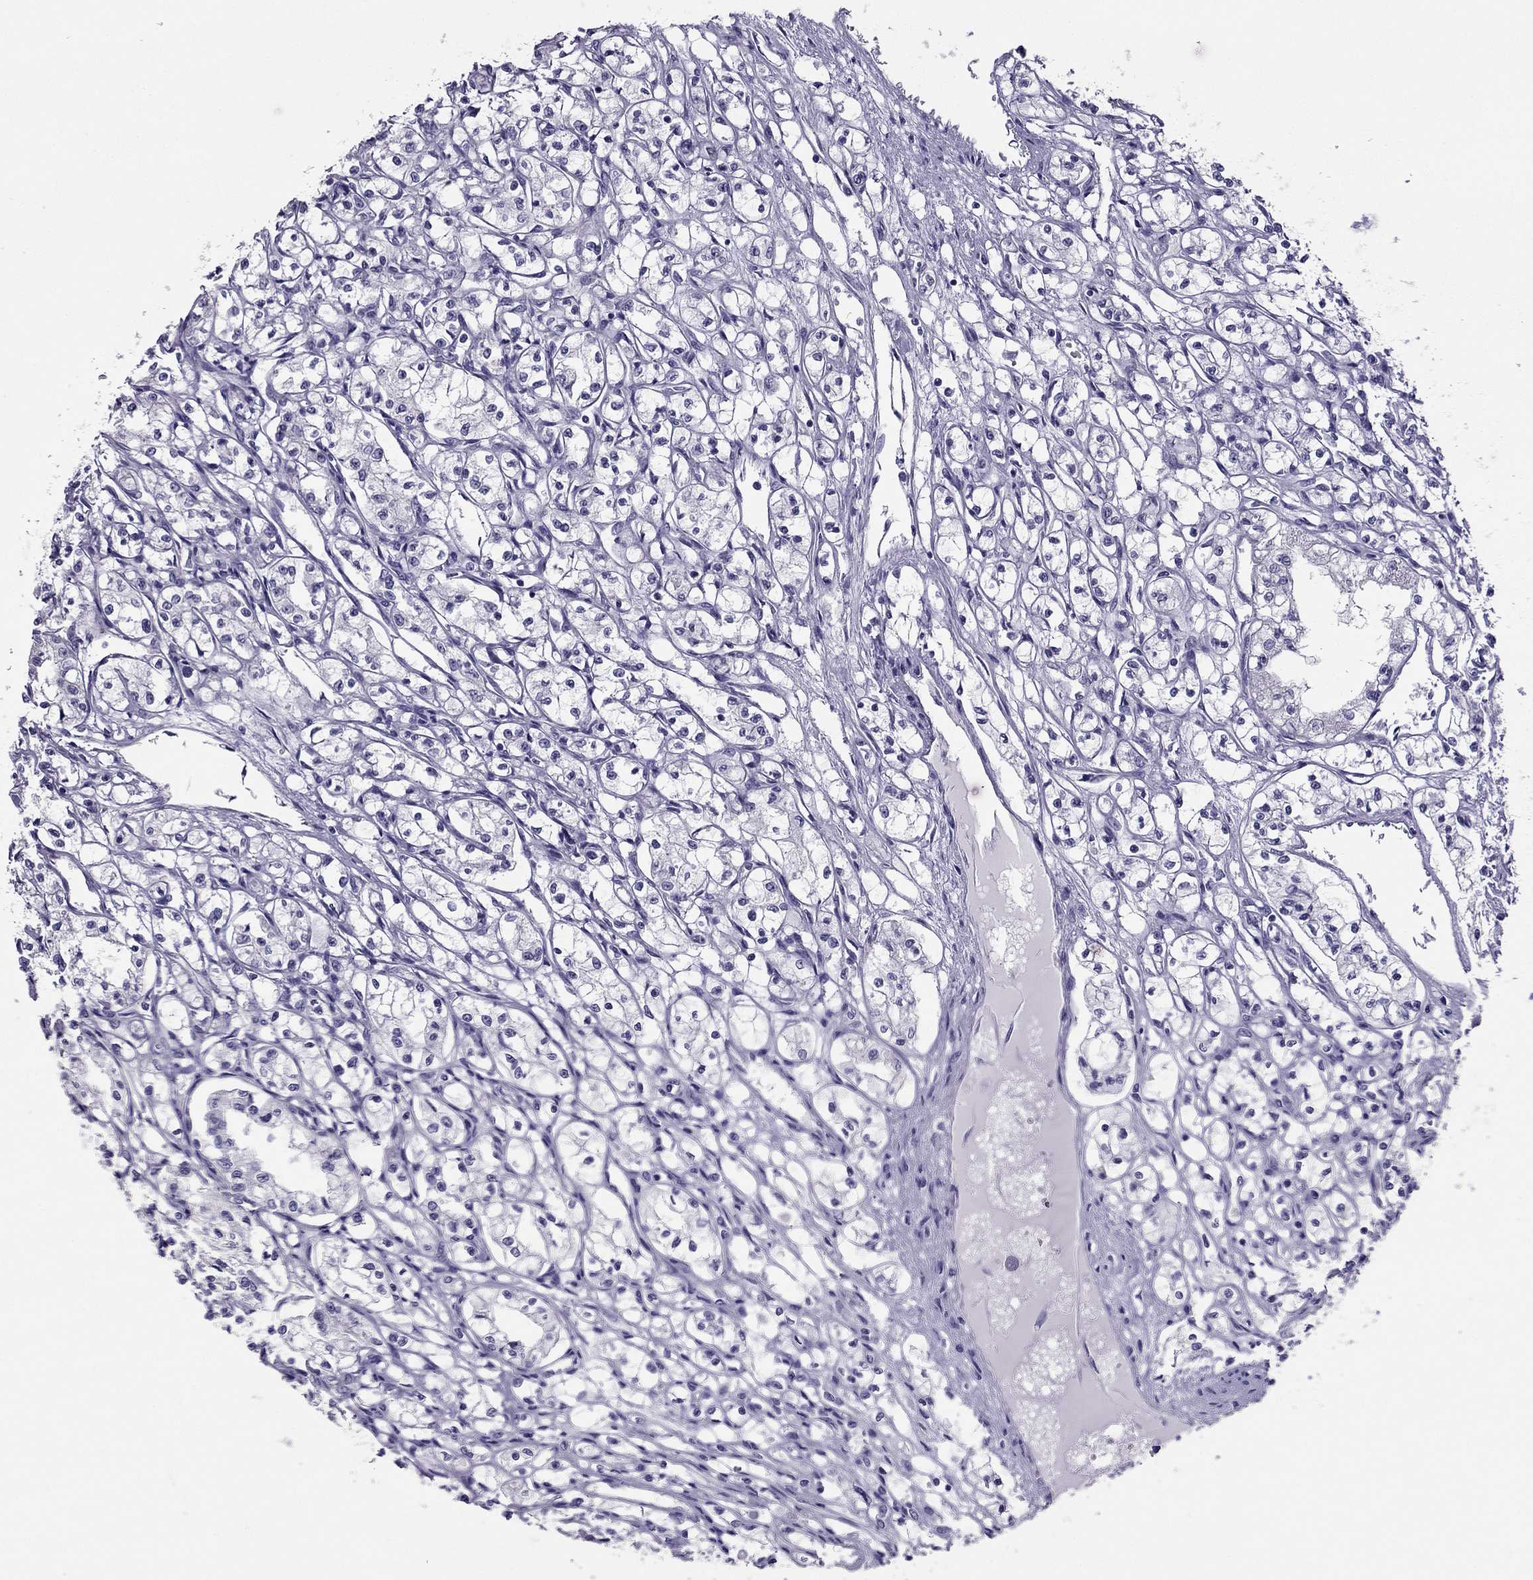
{"staining": {"intensity": "negative", "quantity": "none", "location": "none"}, "tissue": "renal cancer", "cell_type": "Tumor cells", "image_type": "cancer", "snomed": [{"axis": "morphology", "description": "Adenocarcinoma, NOS"}, {"axis": "topography", "description": "Kidney"}], "caption": "Tumor cells are negative for protein expression in human renal adenocarcinoma. (DAB (3,3'-diaminobenzidine) IHC, high magnification).", "gene": "PDE6A", "patient": {"sex": "male", "age": 56}}